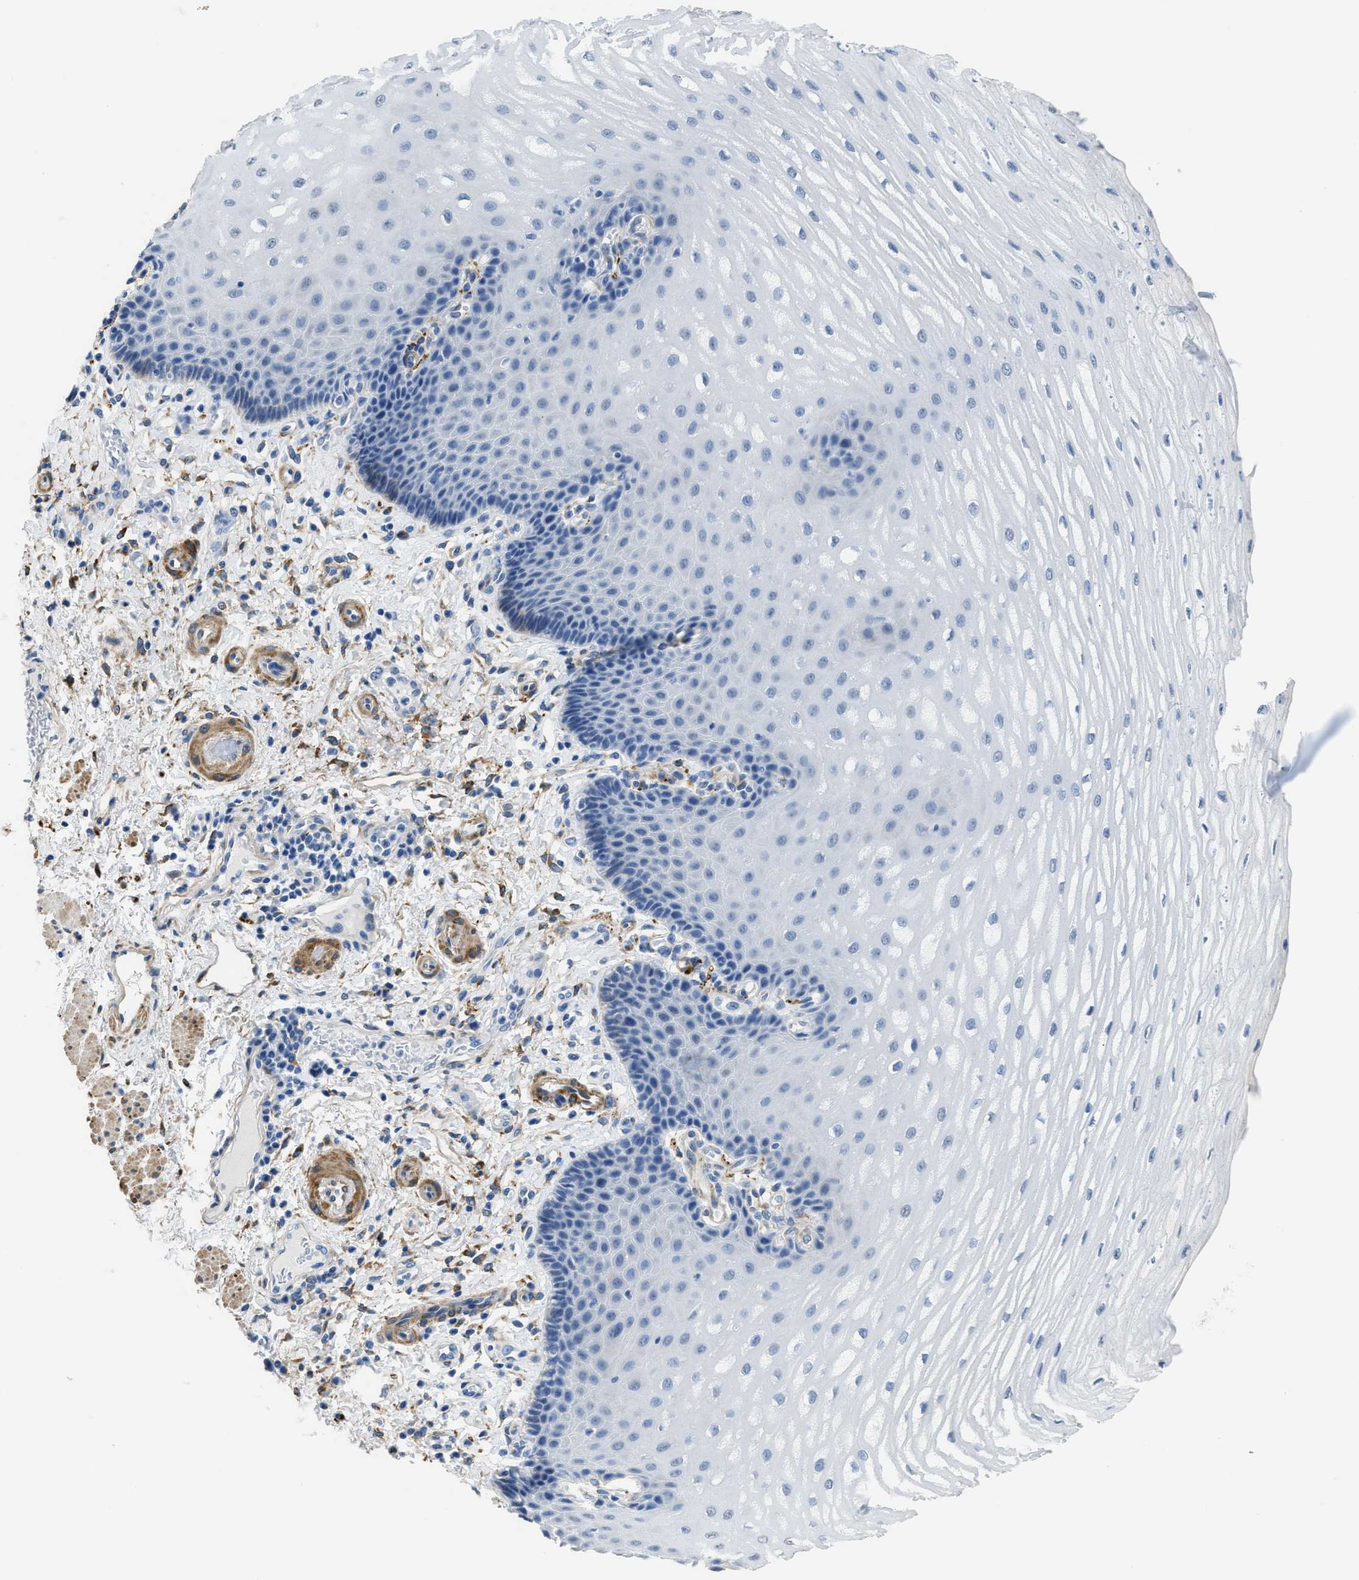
{"staining": {"intensity": "negative", "quantity": "none", "location": "none"}, "tissue": "esophagus", "cell_type": "Squamous epithelial cells", "image_type": "normal", "snomed": [{"axis": "morphology", "description": "Normal tissue, NOS"}, {"axis": "topography", "description": "Esophagus"}], "caption": "A micrograph of esophagus stained for a protein reveals no brown staining in squamous epithelial cells. (DAB (3,3'-diaminobenzidine) IHC visualized using brightfield microscopy, high magnification).", "gene": "ZSWIM5", "patient": {"sex": "male", "age": 54}}